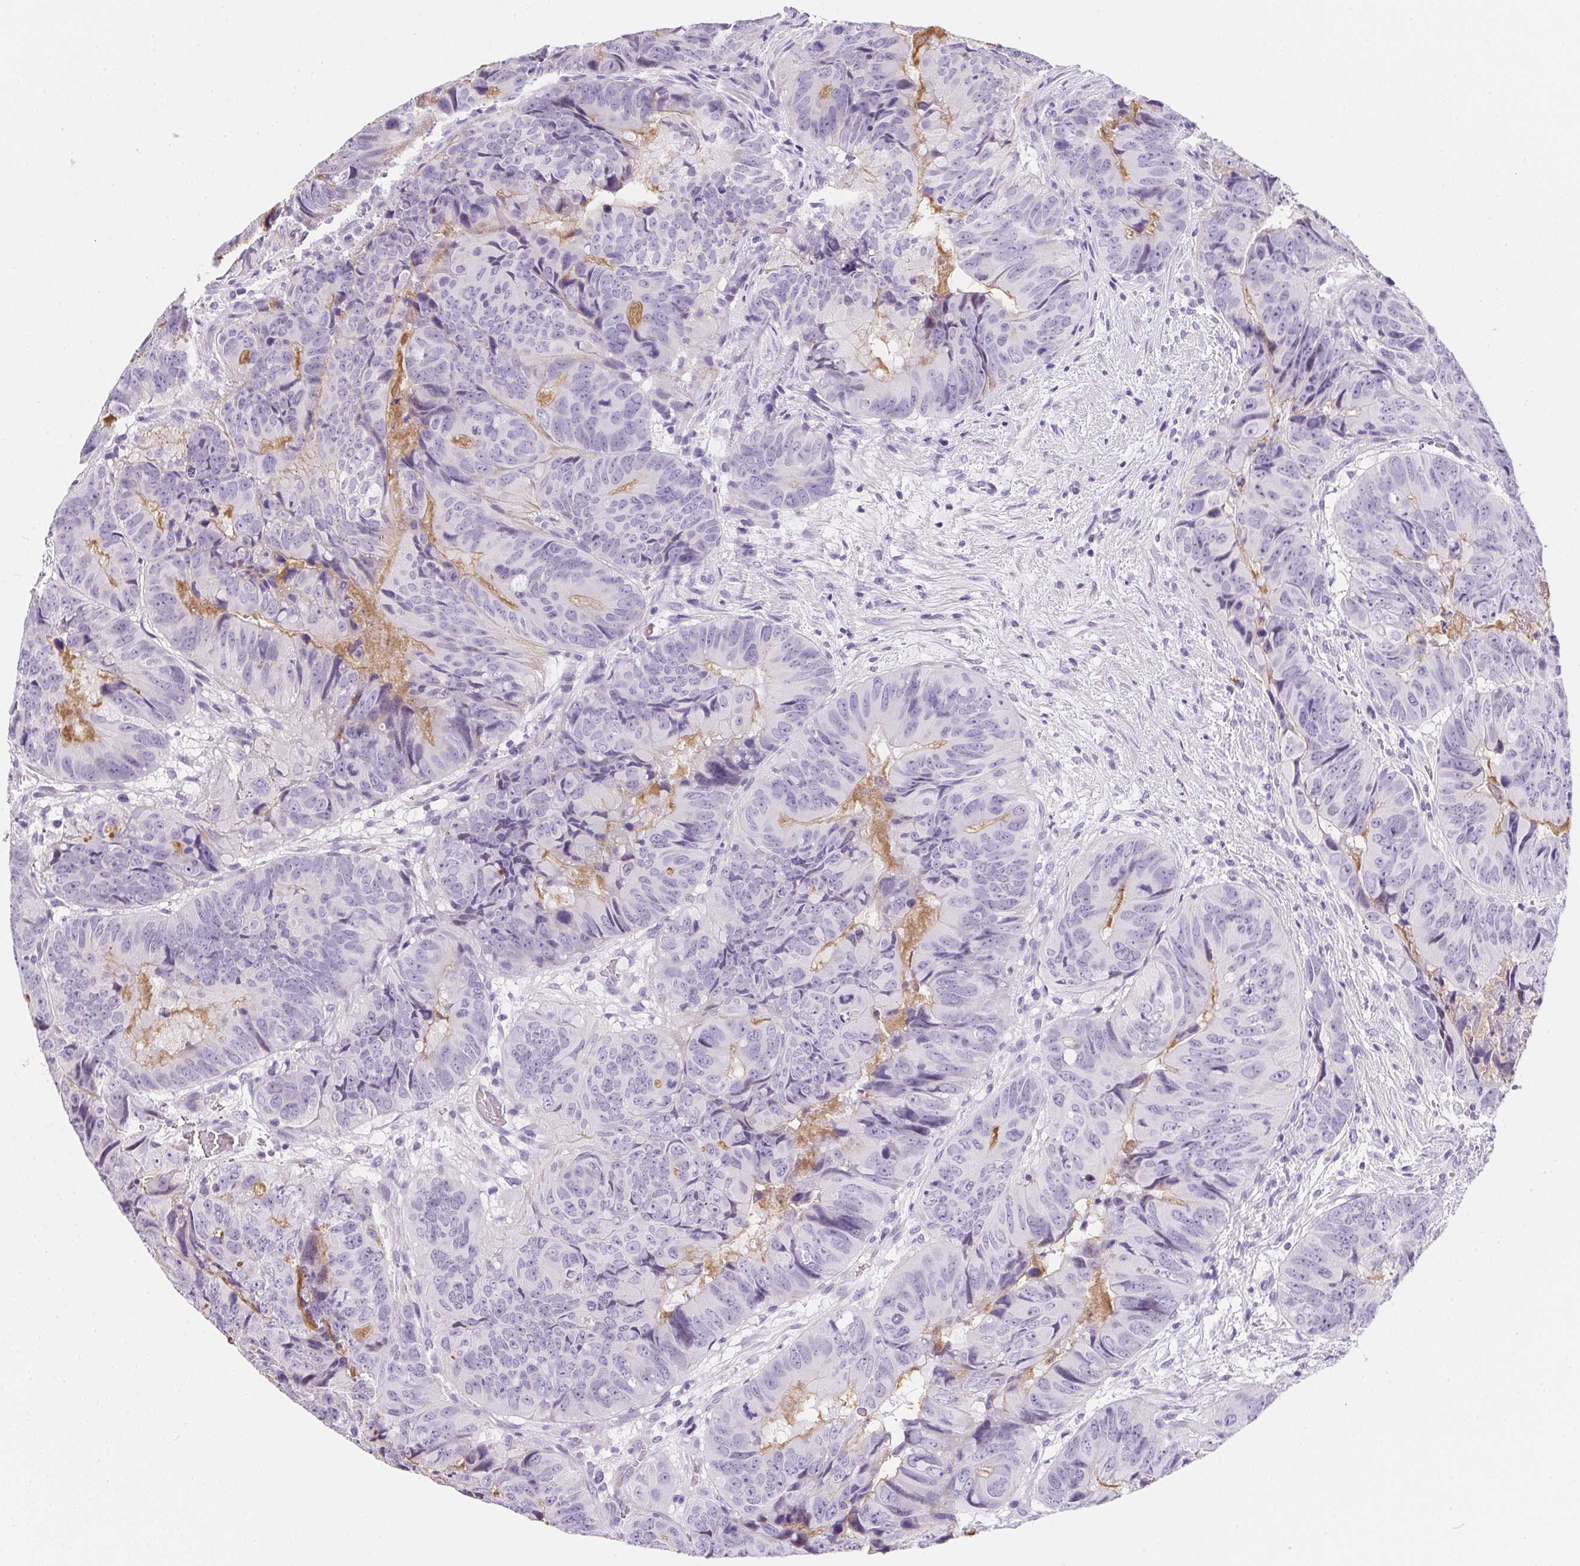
{"staining": {"intensity": "negative", "quantity": "none", "location": "none"}, "tissue": "colorectal cancer", "cell_type": "Tumor cells", "image_type": "cancer", "snomed": [{"axis": "morphology", "description": "Adenocarcinoma, NOS"}, {"axis": "topography", "description": "Colon"}], "caption": "An IHC photomicrograph of colorectal cancer (adenocarcinoma) is shown. There is no staining in tumor cells of colorectal cancer (adenocarcinoma).", "gene": "AQP5", "patient": {"sex": "male", "age": 79}}